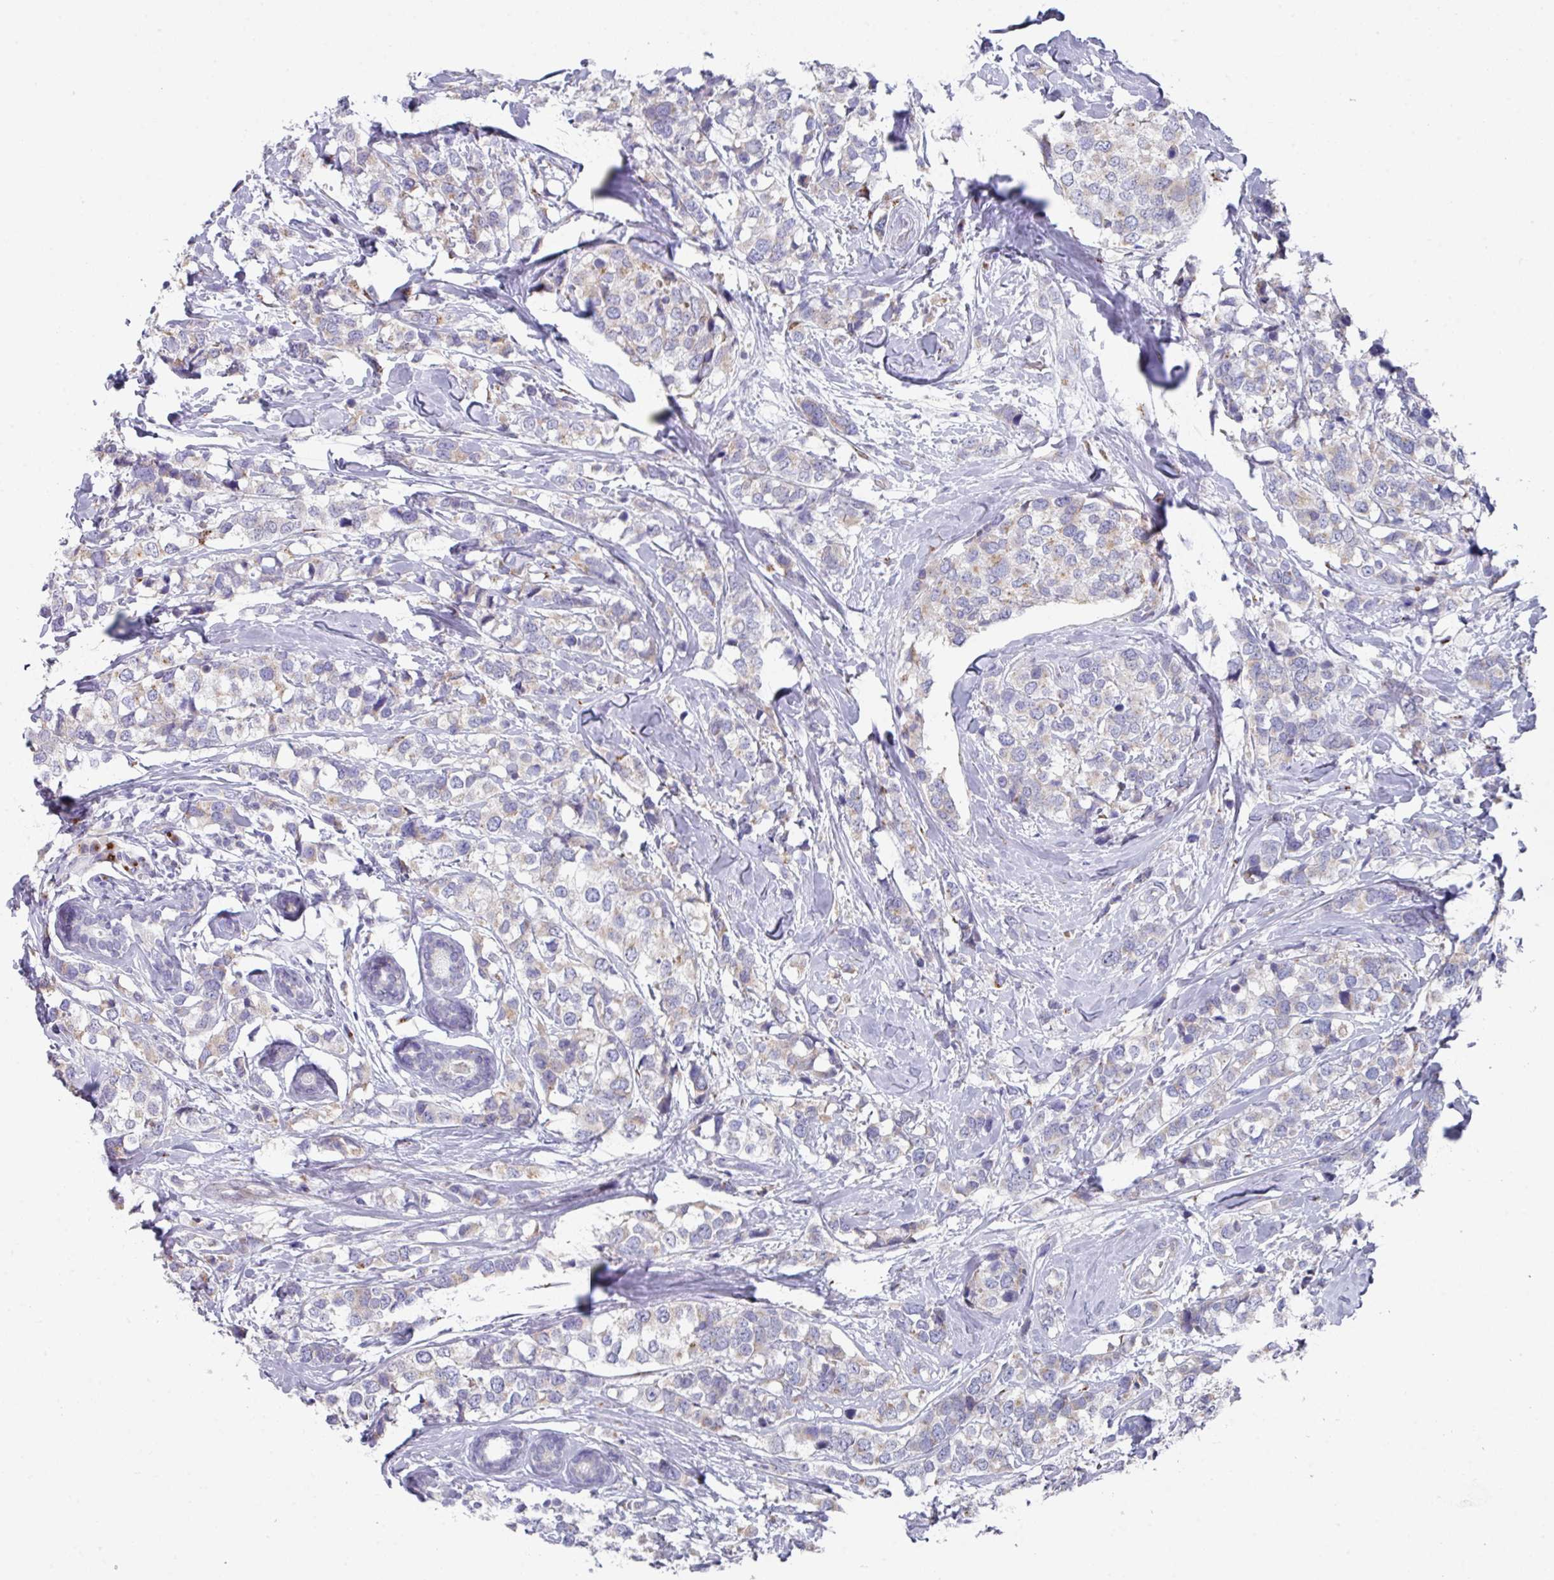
{"staining": {"intensity": "weak", "quantity": "<25%", "location": "cytoplasmic/membranous"}, "tissue": "breast cancer", "cell_type": "Tumor cells", "image_type": "cancer", "snomed": [{"axis": "morphology", "description": "Lobular carcinoma"}, {"axis": "topography", "description": "Breast"}], "caption": "The immunohistochemistry (IHC) histopathology image has no significant expression in tumor cells of breast cancer (lobular carcinoma) tissue.", "gene": "VKORC1L1", "patient": {"sex": "female", "age": 59}}